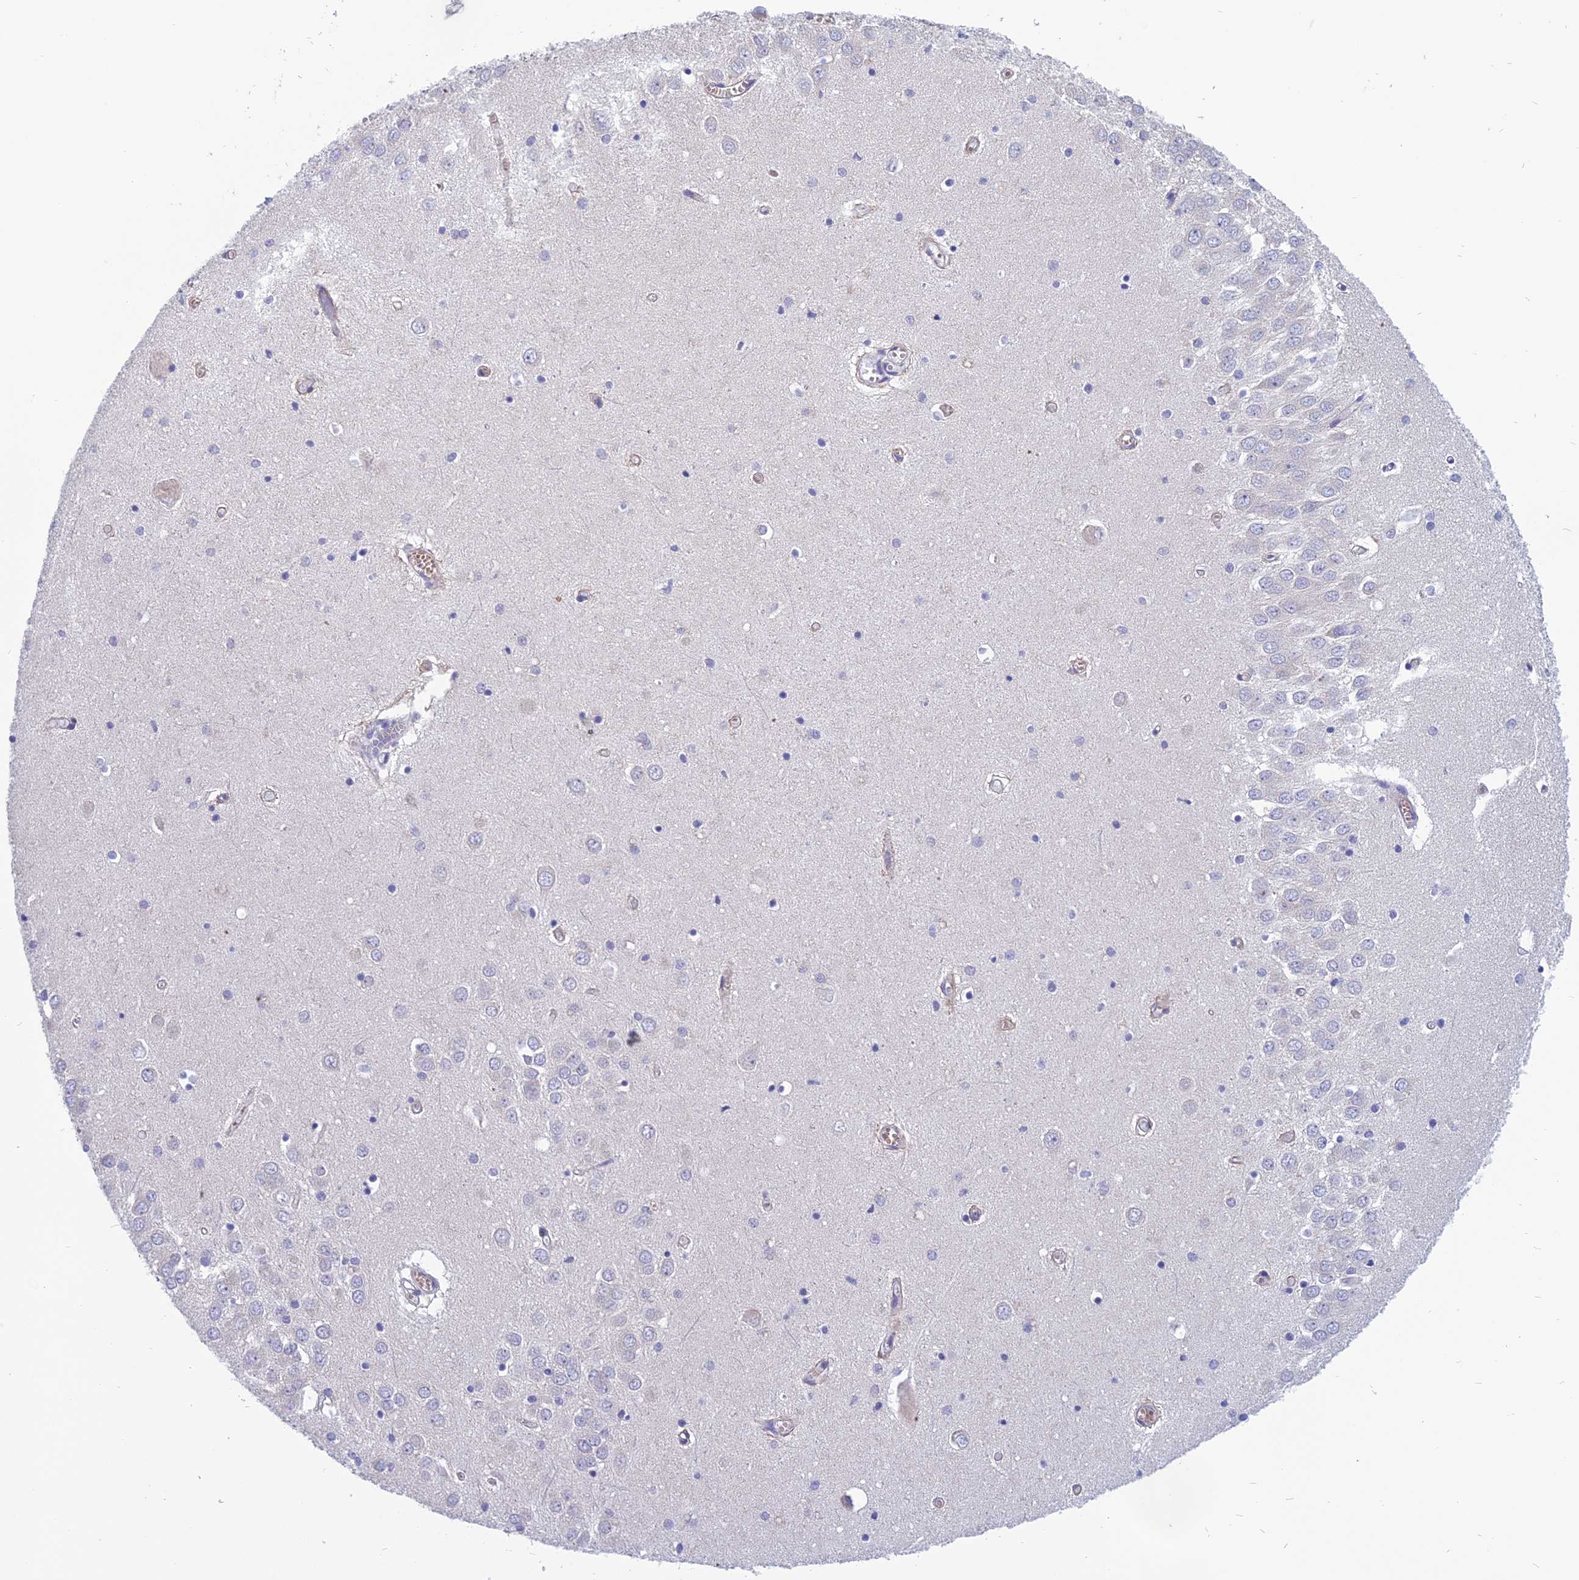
{"staining": {"intensity": "negative", "quantity": "none", "location": "none"}, "tissue": "hippocampus", "cell_type": "Glial cells", "image_type": "normal", "snomed": [{"axis": "morphology", "description": "Normal tissue, NOS"}, {"axis": "topography", "description": "Hippocampus"}], "caption": "Glial cells are negative for protein expression in benign human hippocampus. Nuclei are stained in blue.", "gene": "RBM41", "patient": {"sex": "male", "age": 70}}